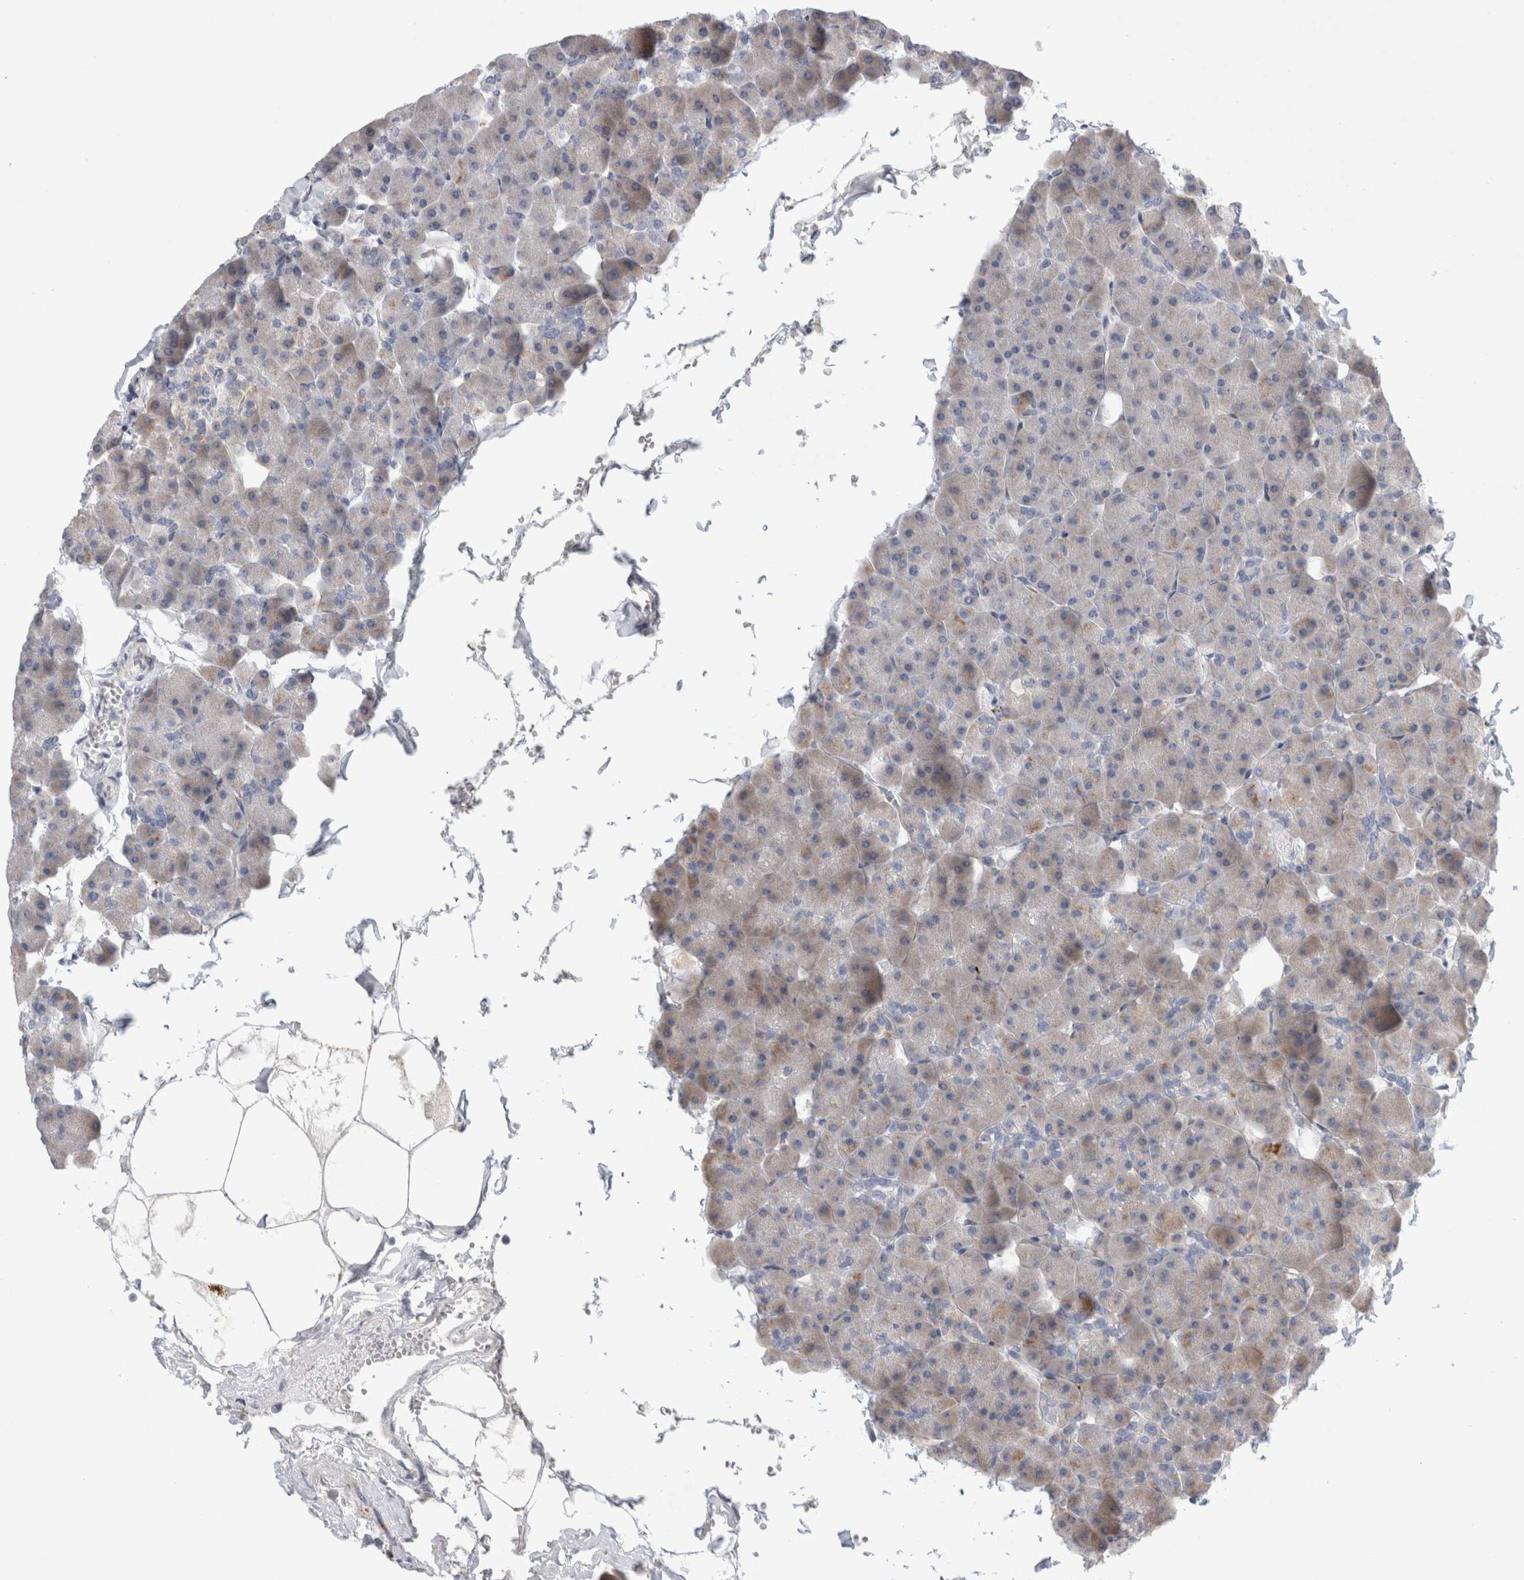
{"staining": {"intensity": "weak", "quantity": "<25%", "location": "cytoplasmic/membranous"}, "tissue": "pancreas", "cell_type": "Exocrine glandular cells", "image_type": "normal", "snomed": [{"axis": "morphology", "description": "Normal tissue, NOS"}, {"axis": "topography", "description": "Pancreas"}], "caption": "A histopathology image of human pancreas is negative for staining in exocrine glandular cells. The staining was performed using DAB (3,3'-diaminobenzidine) to visualize the protein expression in brown, while the nuclei were stained in blue with hematoxylin (Magnification: 20x).", "gene": "TRMT9B", "patient": {"sex": "male", "age": 35}}